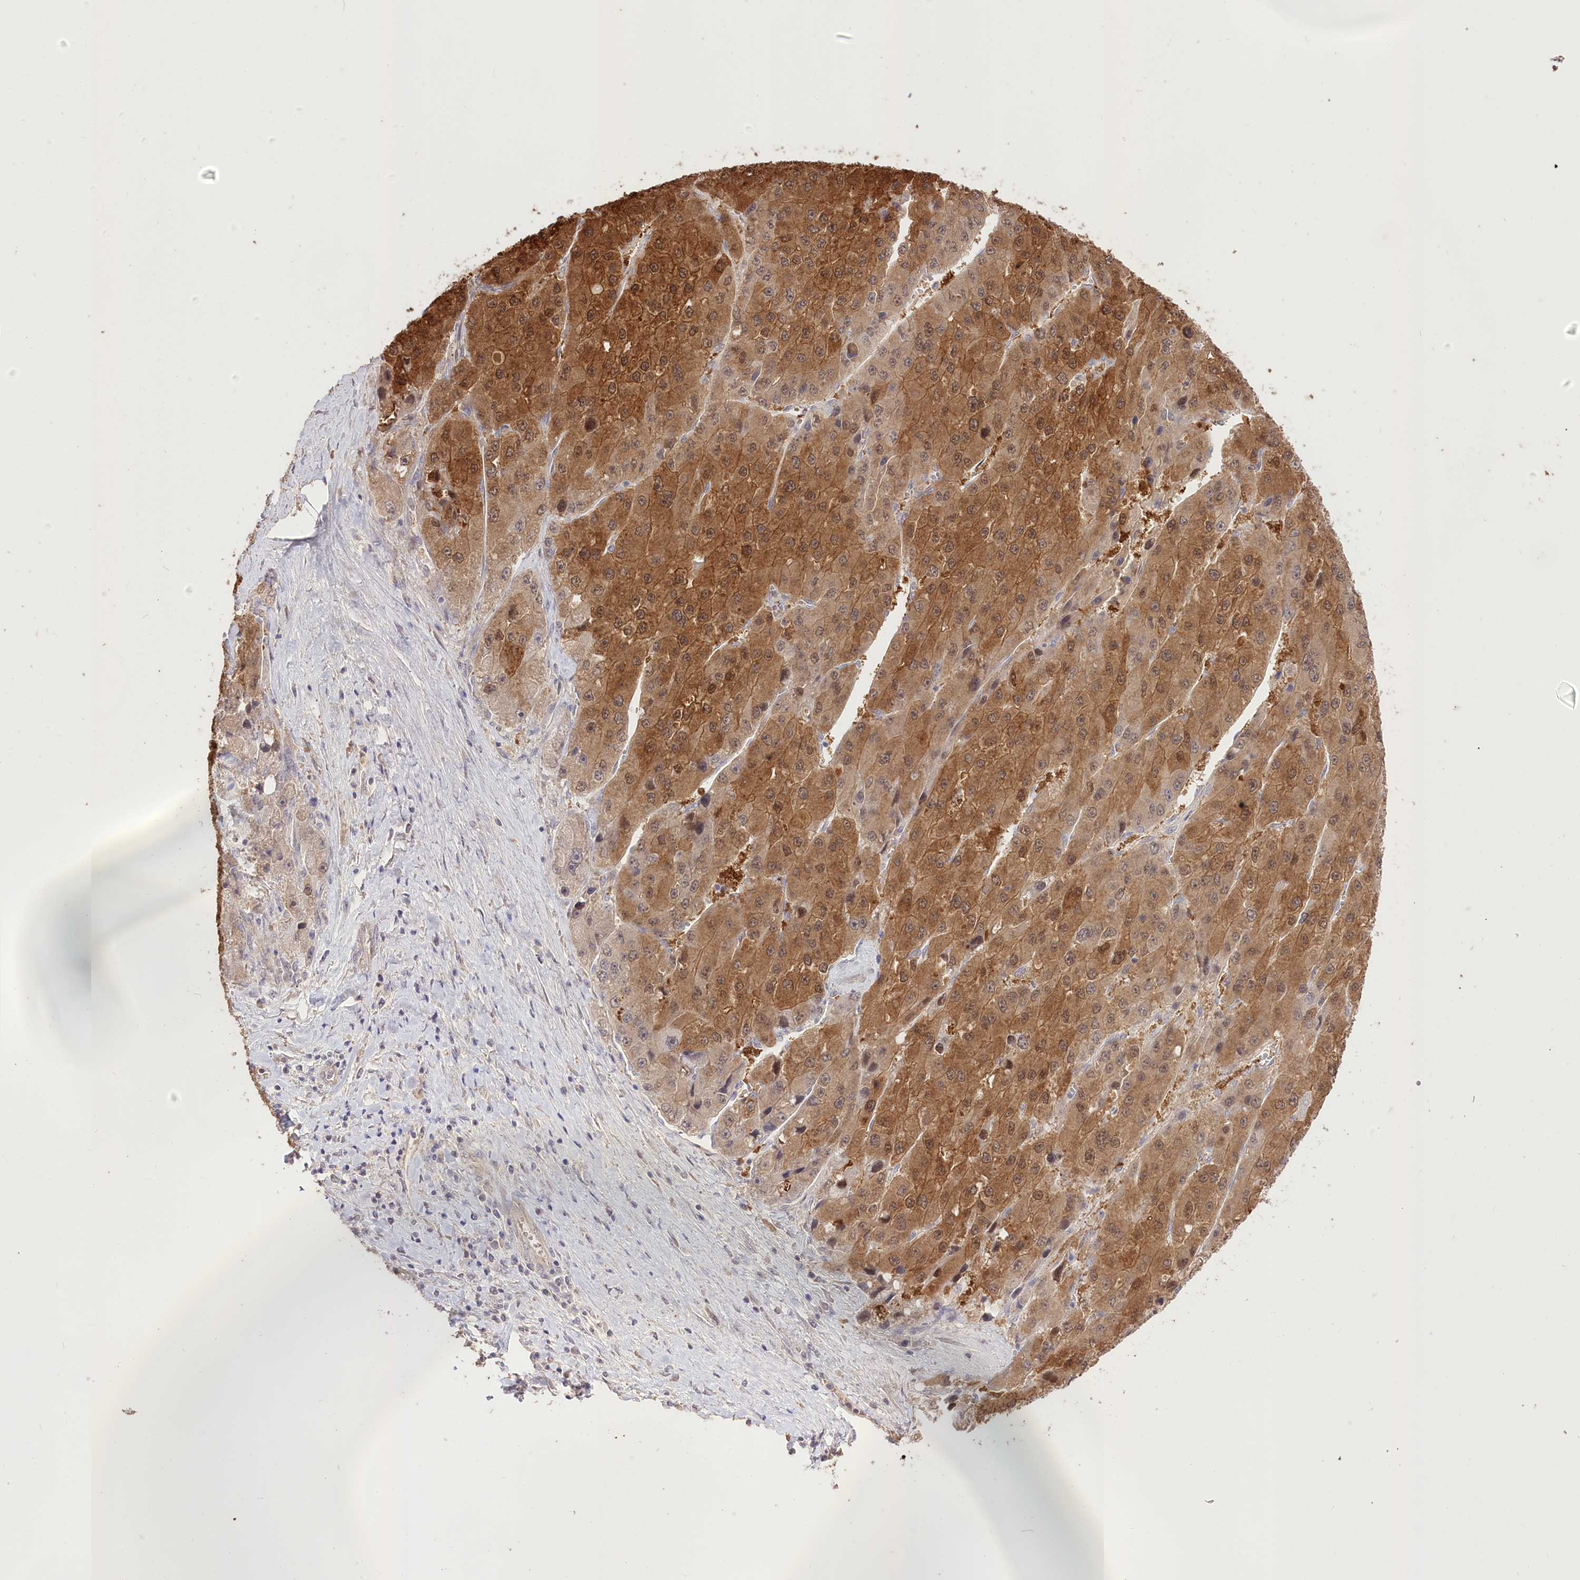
{"staining": {"intensity": "moderate", "quantity": ">75%", "location": "cytoplasmic/membranous"}, "tissue": "liver cancer", "cell_type": "Tumor cells", "image_type": "cancer", "snomed": [{"axis": "morphology", "description": "Carcinoma, Hepatocellular, NOS"}, {"axis": "topography", "description": "Liver"}], "caption": "High-power microscopy captured an immunohistochemistry micrograph of liver hepatocellular carcinoma, revealing moderate cytoplasmic/membranous expression in approximately >75% of tumor cells. Using DAB (brown) and hematoxylin (blue) stains, captured at high magnification using brightfield microscopy.", "gene": "R3HDM2", "patient": {"sex": "female", "age": 73}}